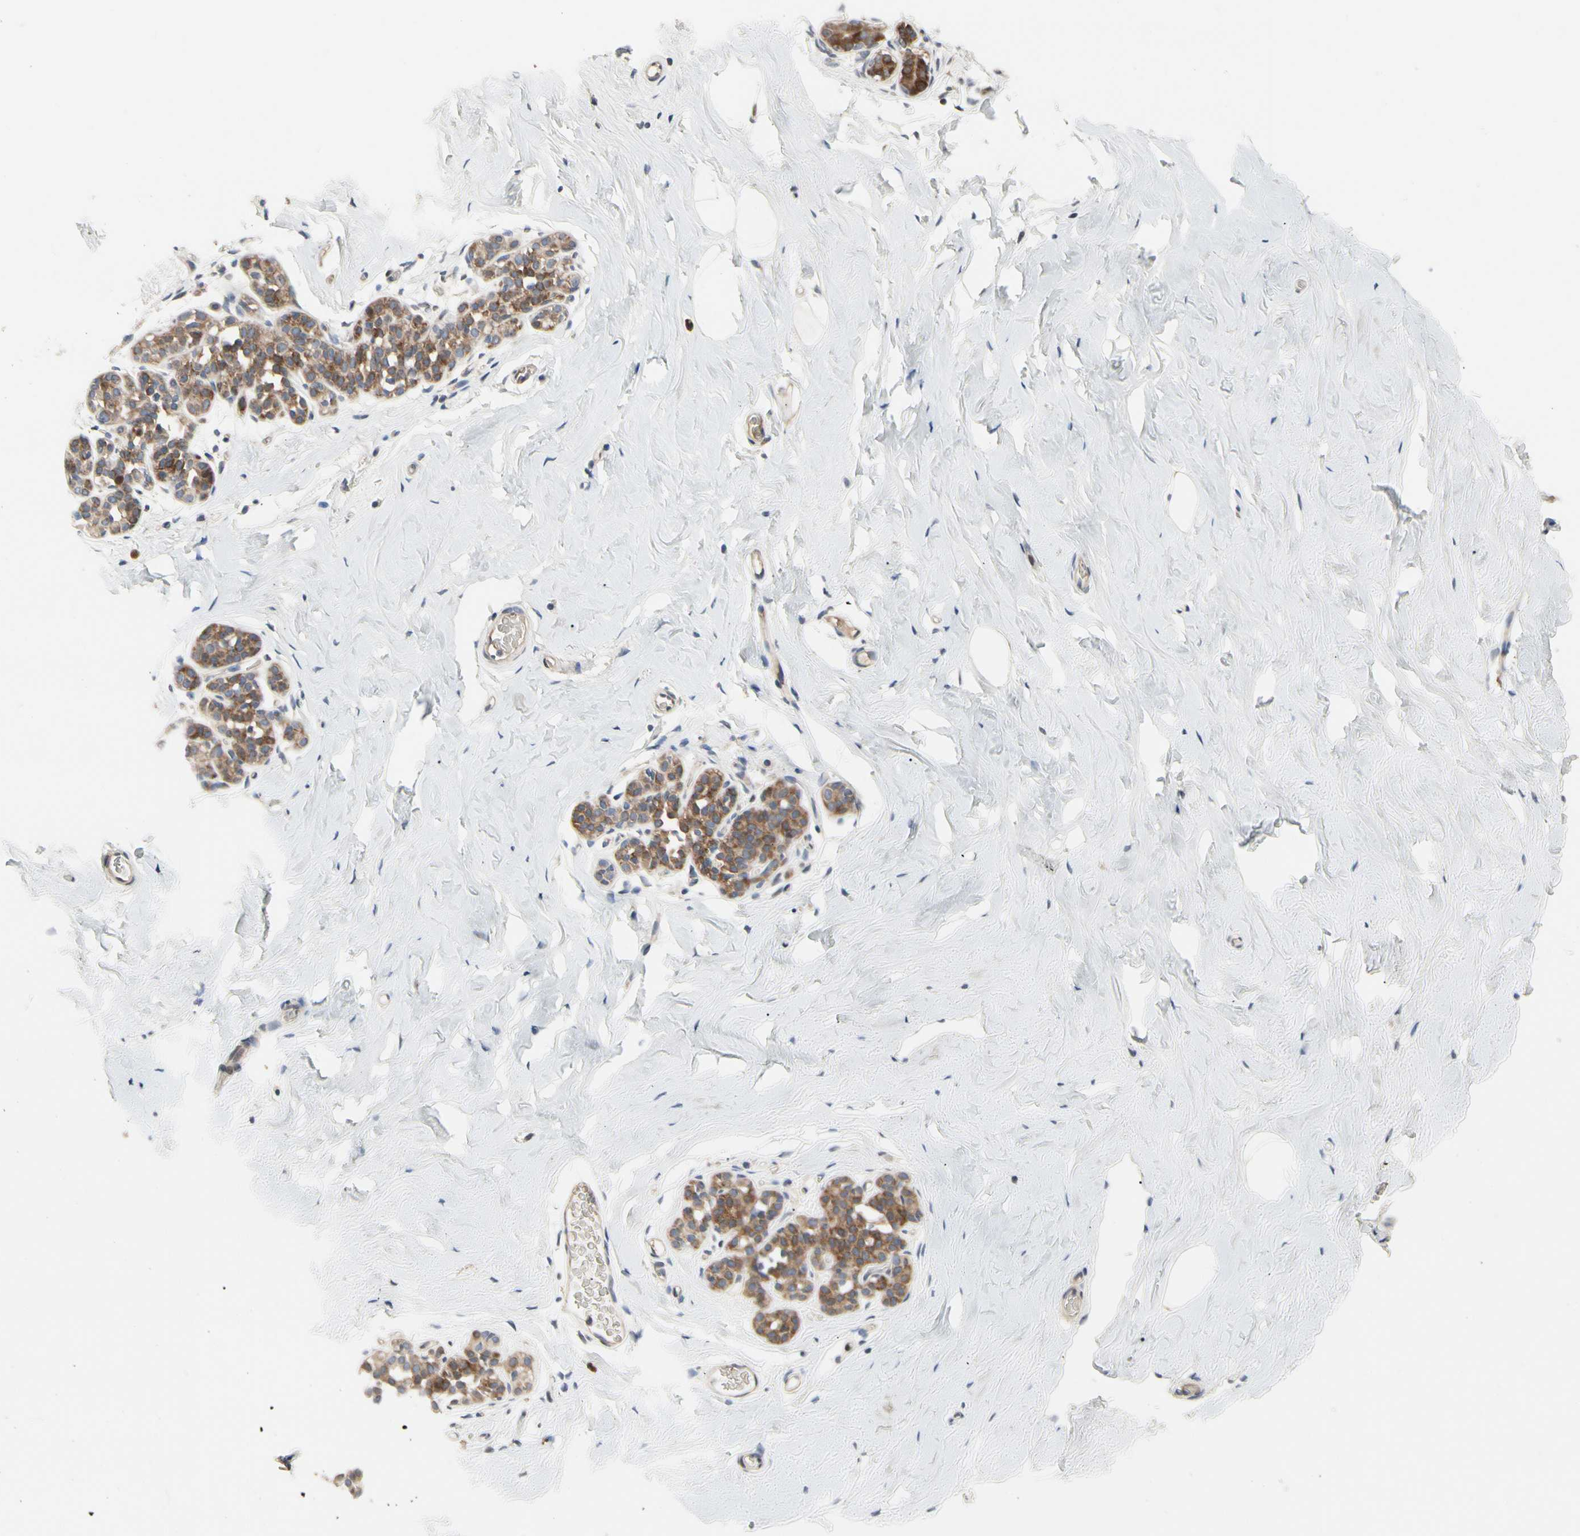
{"staining": {"intensity": "negative", "quantity": "none", "location": "none"}, "tissue": "breast", "cell_type": "Adipocytes", "image_type": "normal", "snomed": [{"axis": "morphology", "description": "Normal tissue, NOS"}, {"axis": "topography", "description": "Breast"}], "caption": "This is an immunohistochemistry micrograph of unremarkable human breast. There is no positivity in adipocytes.", "gene": "HMGCR", "patient": {"sex": "female", "age": 75}}